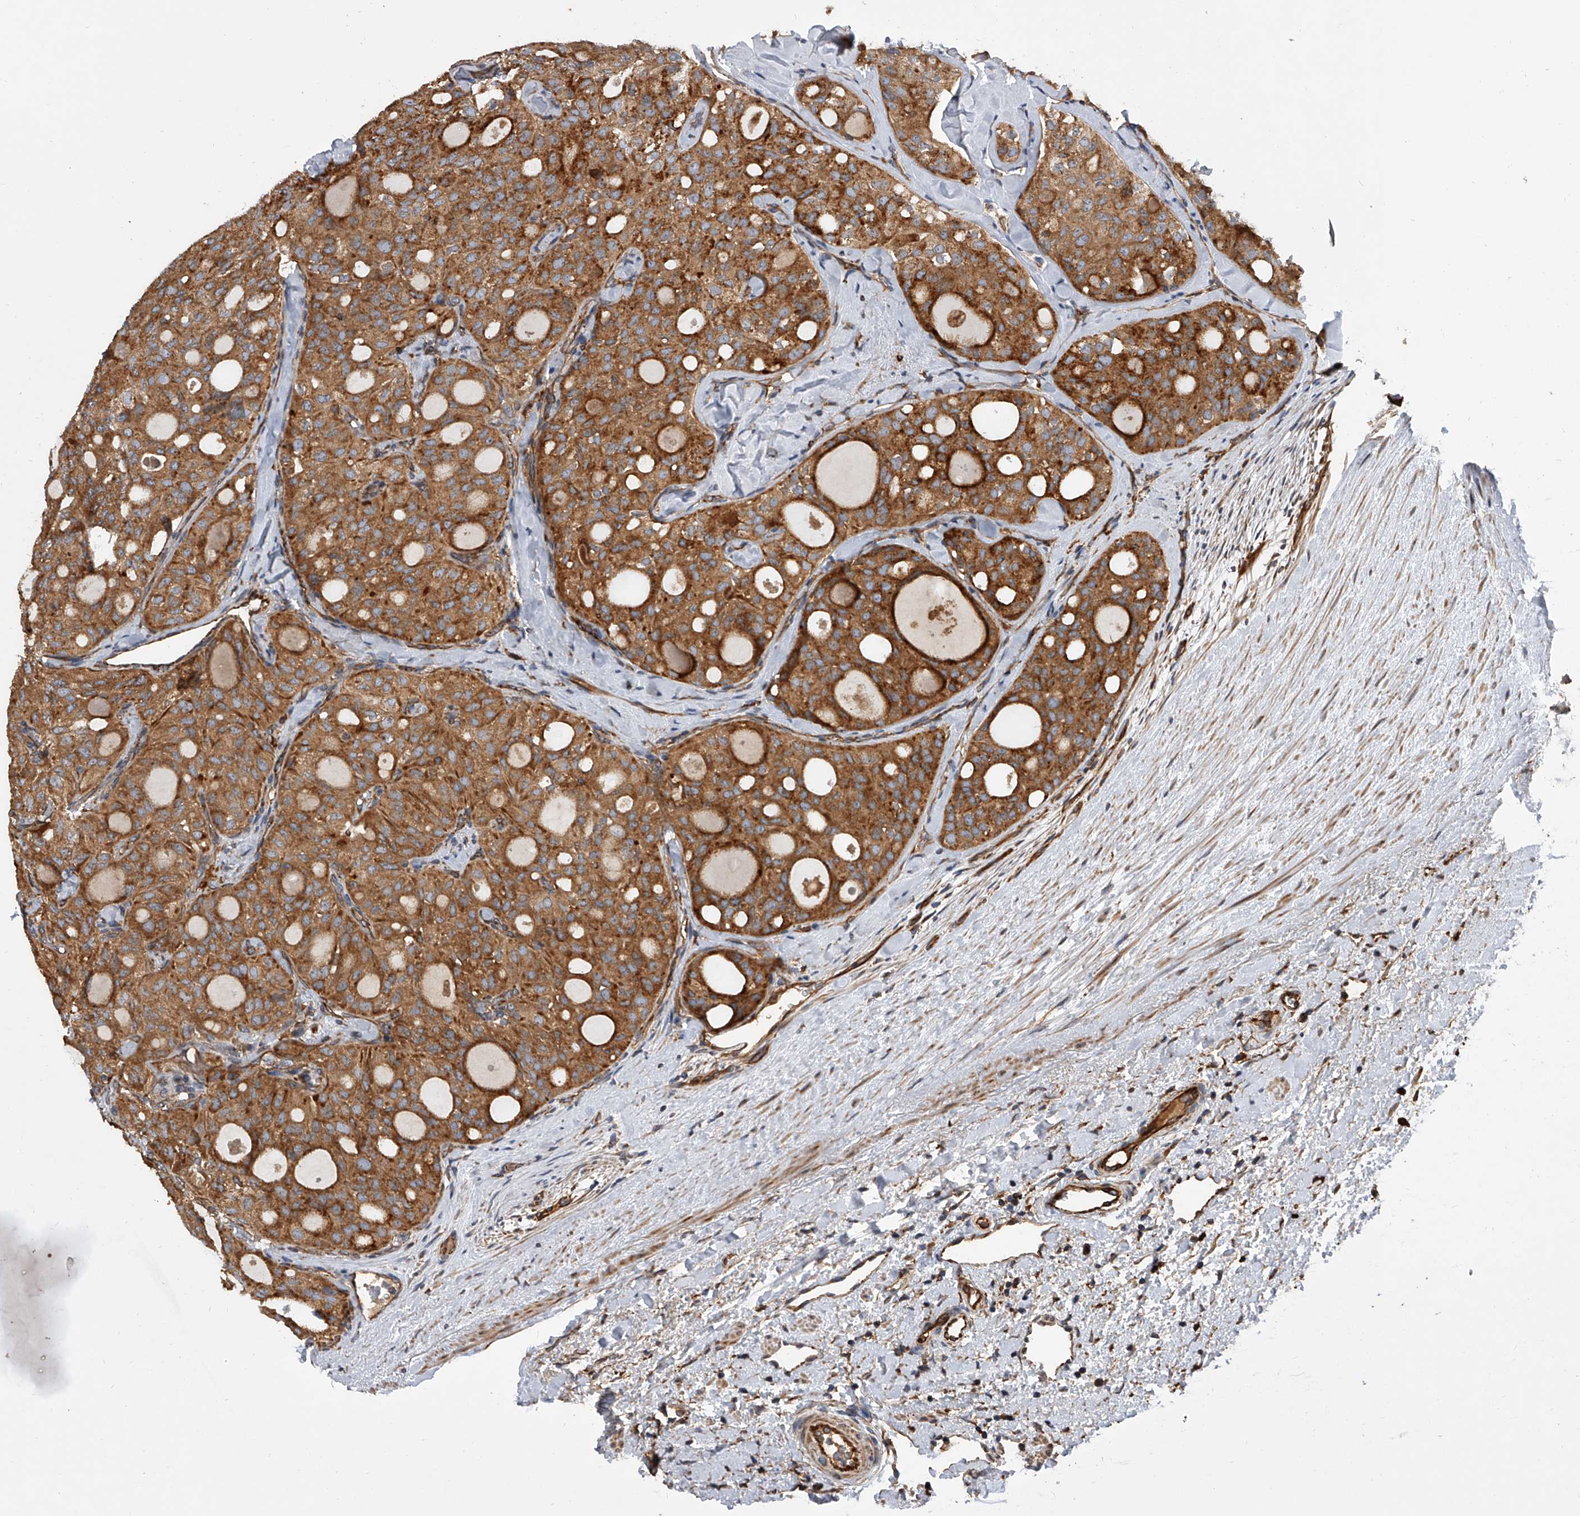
{"staining": {"intensity": "moderate", "quantity": ">75%", "location": "cytoplasmic/membranous"}, "tissue": "thyroid cancer", "cell_type": "Tumor cells", "image_type": "cancer", "snomed": [{"axis": "morphology", "description": "Follicular adenoma carcinoma, NOS"}, {"axis": "topography", "description": "Thyroid gland"}], "caption": "Tumor cells demonstrate medium levels of moderate cytoplasmic/membranous positivity in approximately >75% of cells in human thyroid follicular adenoma carcinoma.", "gene": "EXOC4", "patient": {"sex": "male", "age": 75}}